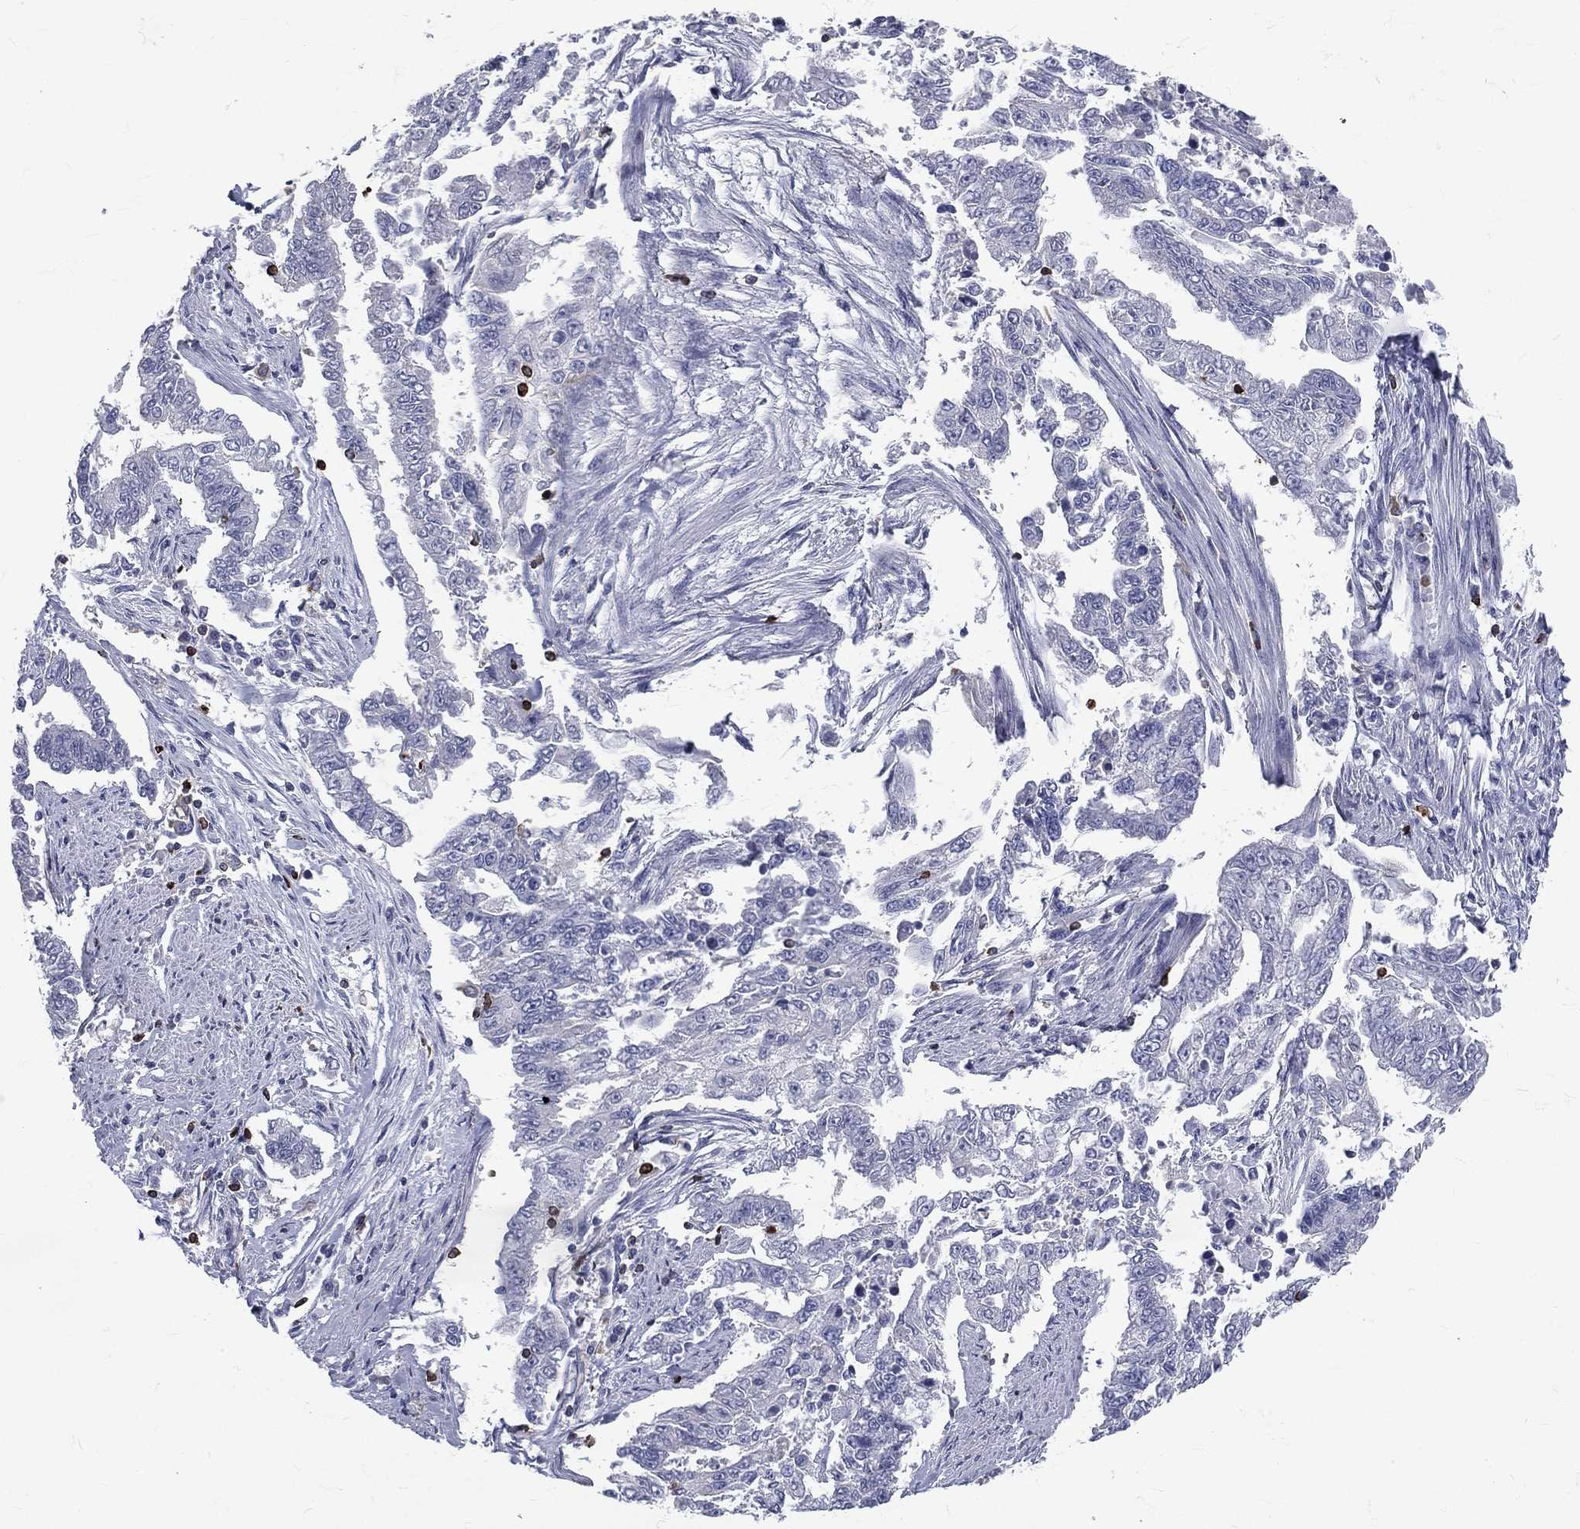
{"staining": {"intensity": "negative", "quantity": "none", "location": "none"}, "tissue": "endometrial cancer", "cell_type": "Tumor cells", "image_type": "cancer", "snomed": [{"axis": "morphology", "description": "Adenocarcinoma, NOS"}, {"axis": "topography", "description": "Uterus"}], "caption": "Tumor cells show no significant protein expression in adenocarcinoma (endometrial).", "gene": "CTSW", "patient": {"sex": "female", "age": 59}}